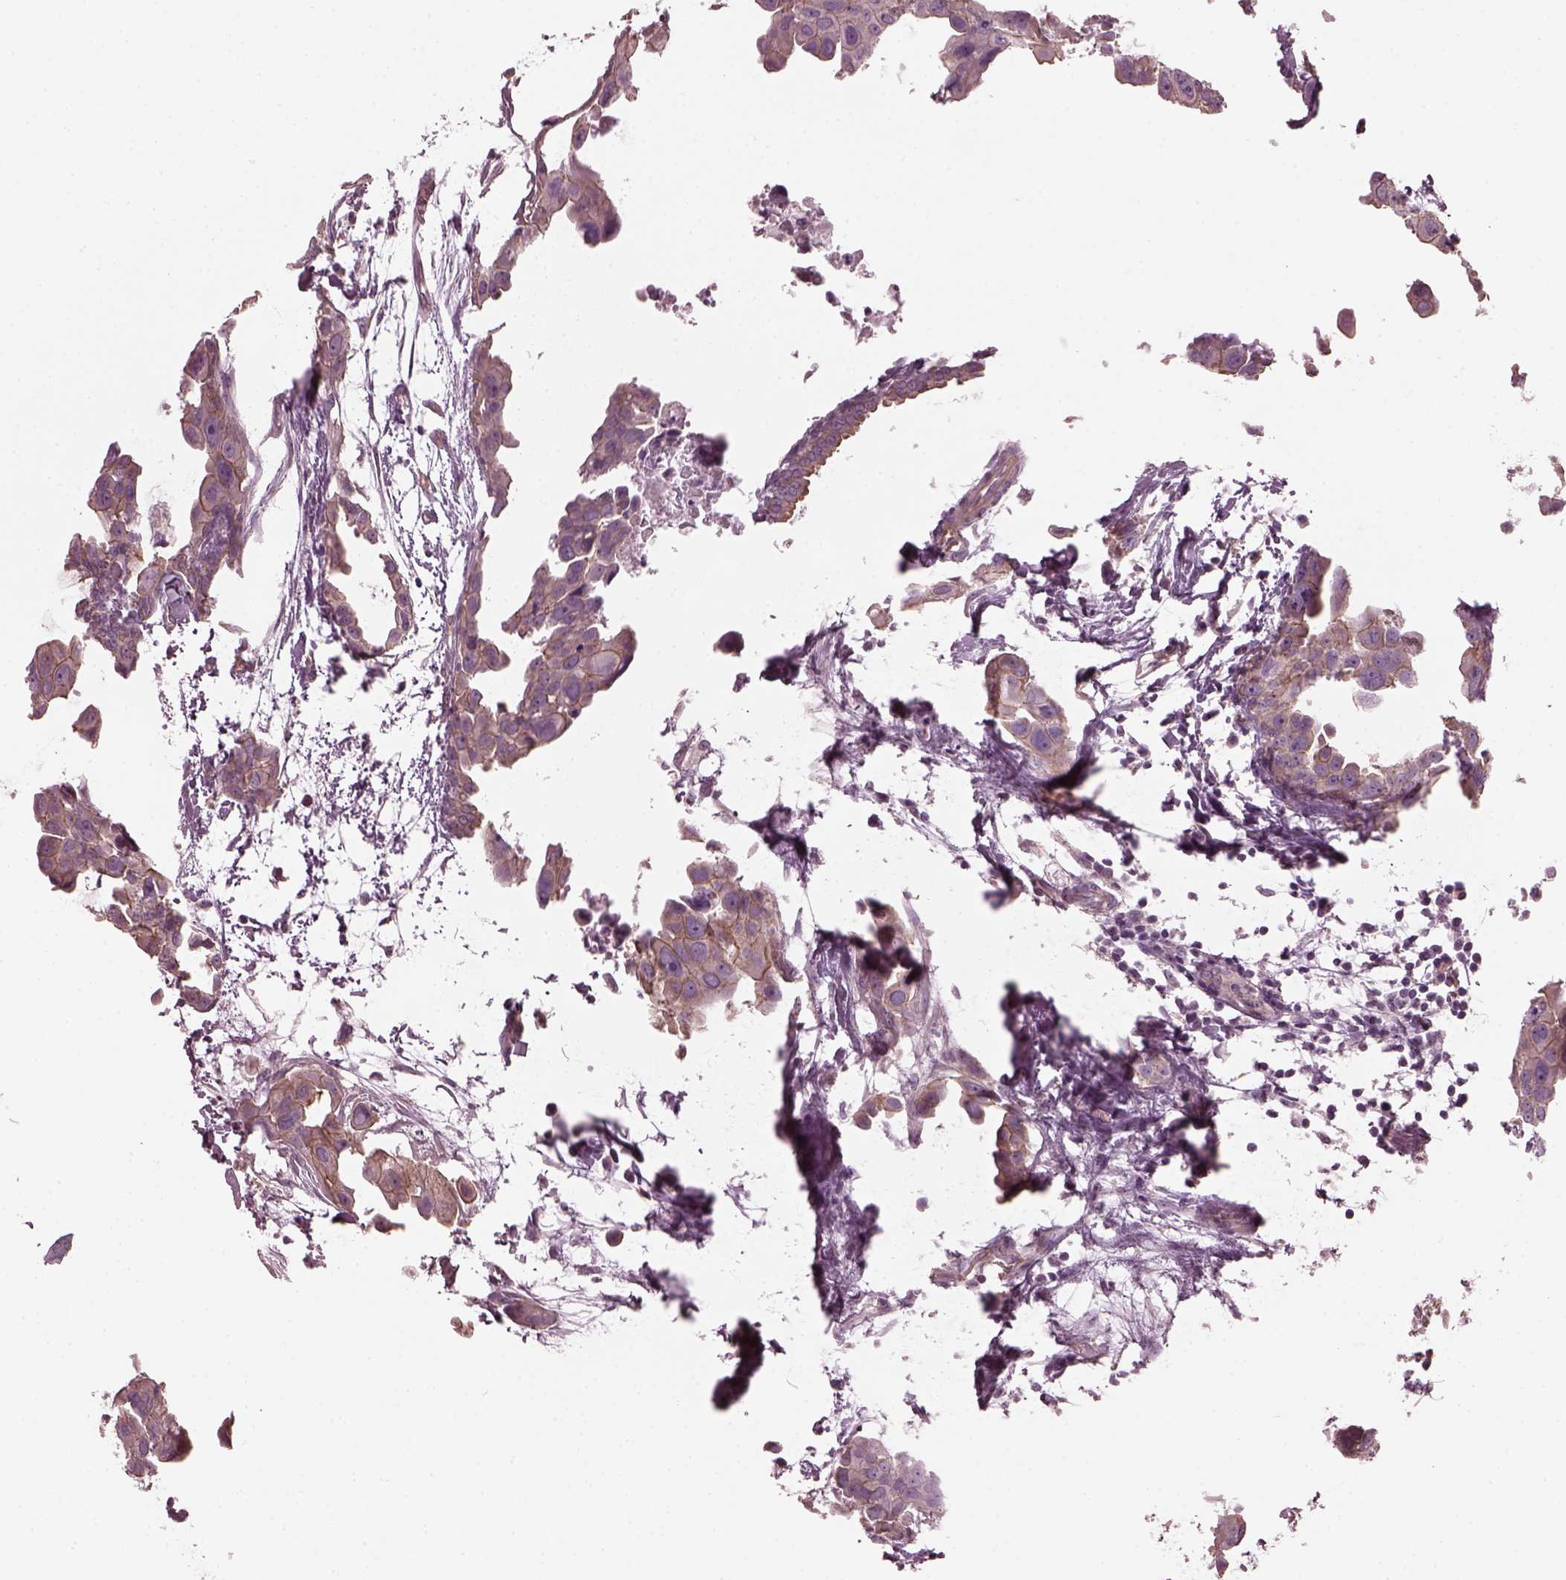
{"staining": {"intensity": "moderate", "quantity": ">75%", "location": "cytoplasmic/membranous"}, "tissue": "breast cancer", "cell_type": "Tumor cells", "image_type": "cancer", "snomed": [{"axis": "morphology", "description": "Duct carcinoma"}, {"axis": "topography", "description": "Breast"}], "caption": "Immunohistochemical staining of human invasive ductal carcinoma (breast) reveals medium levels of moderate cytoplasmic/membranous protein staining in approximately >75% of tumor cells.", "gene": "ODAD1", "patient": {"sex": "female", "age": 38}}